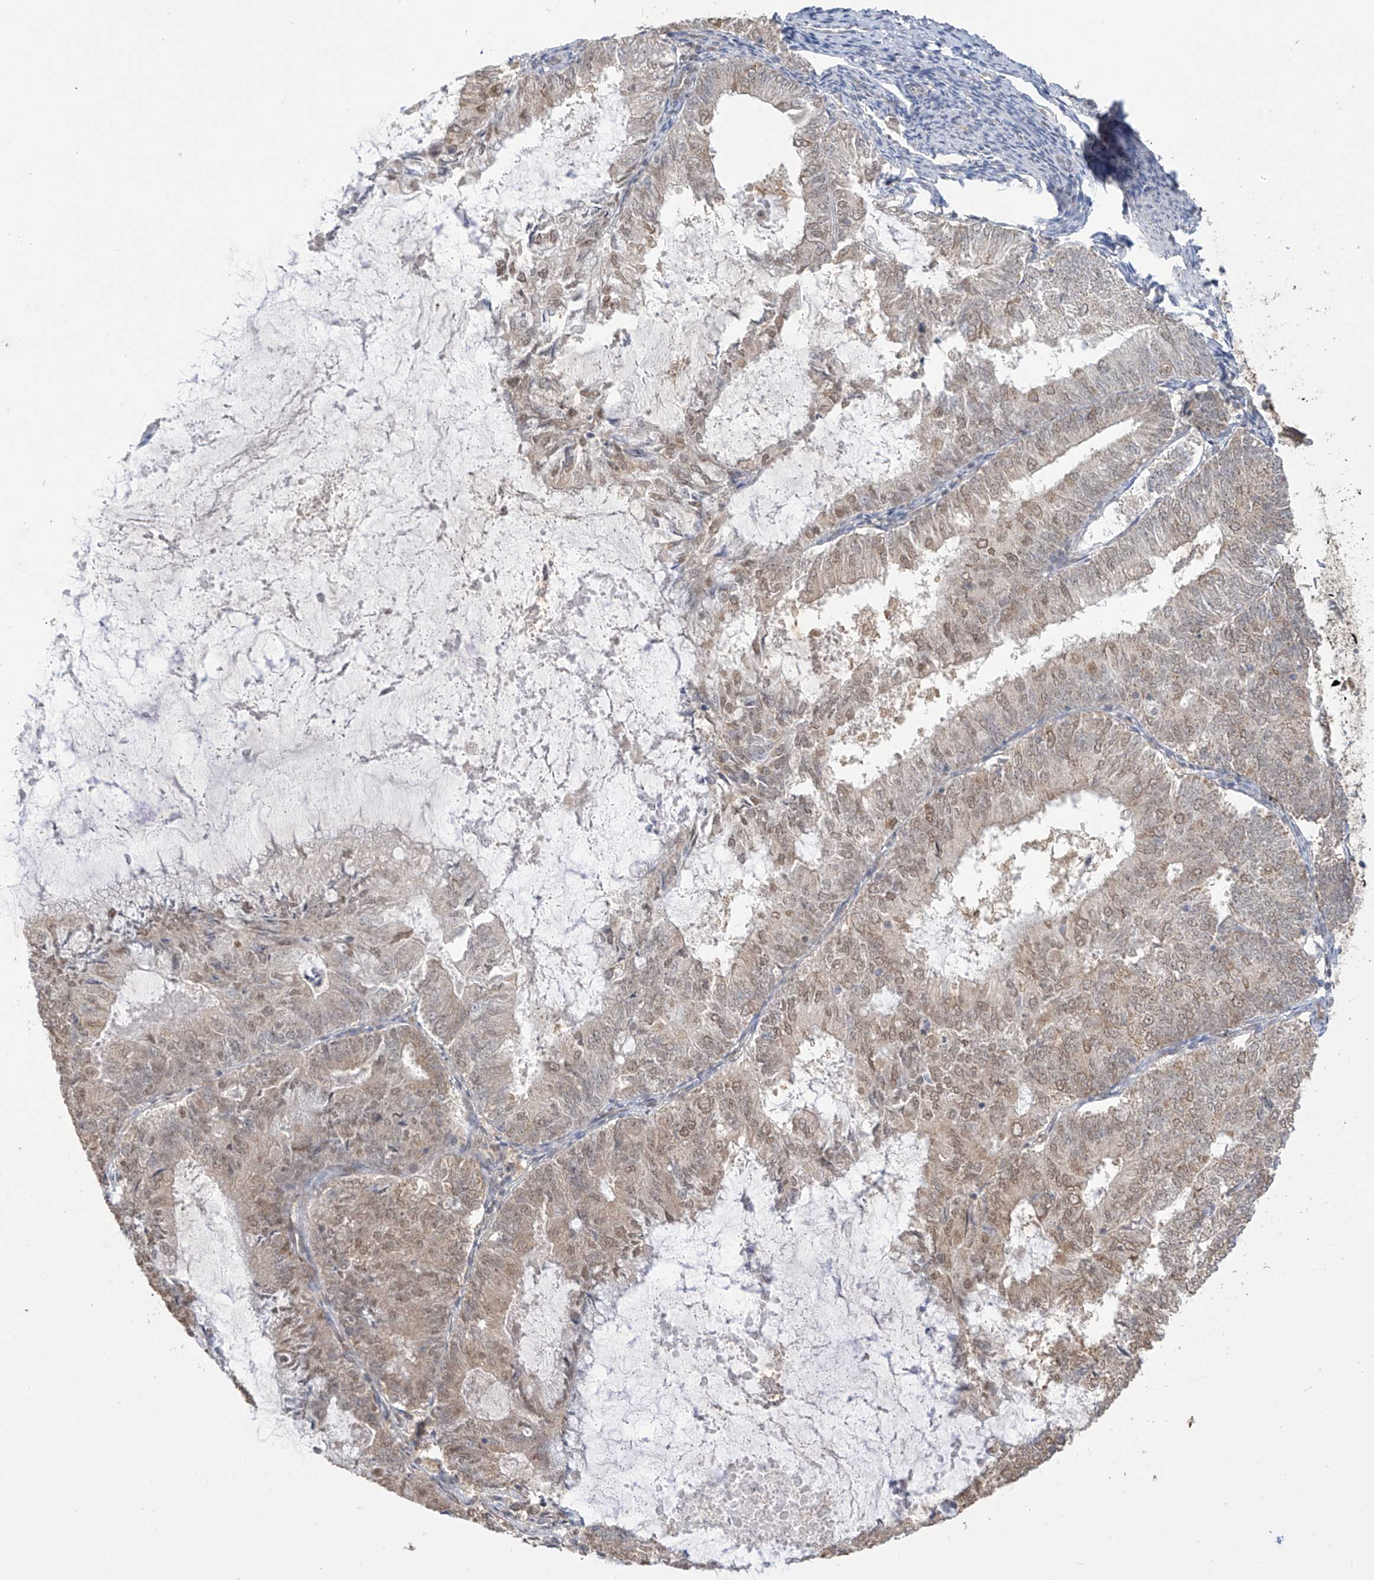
{"staining": {"intensity": "moderate", "quantity": "25%-75%", "location": "cytoplasmic/membranous,nuclear"}, "tissue": "endometrial cancer", "cell_type": "Tumor cells", "image_type": "cancer", "snomed": [{"axis": "morphology", "description": "Adenocarcinoma, NOS"}, {"axis": "topography", "description": "Endometrium"}], "caption": "Adenocarcinoma (endometrial) stained with immunohistochemistry (IHC) reveals moderate cytoplasmic/membranous and nuclear expression in about 25%-75% of tumor cells. (DAB (3,3'-diaminobenzidine) IHC with brightfield microscopy, high magnification).", "gene": "KIAA1522", "patient": {"sex": "female", "age": 57}}